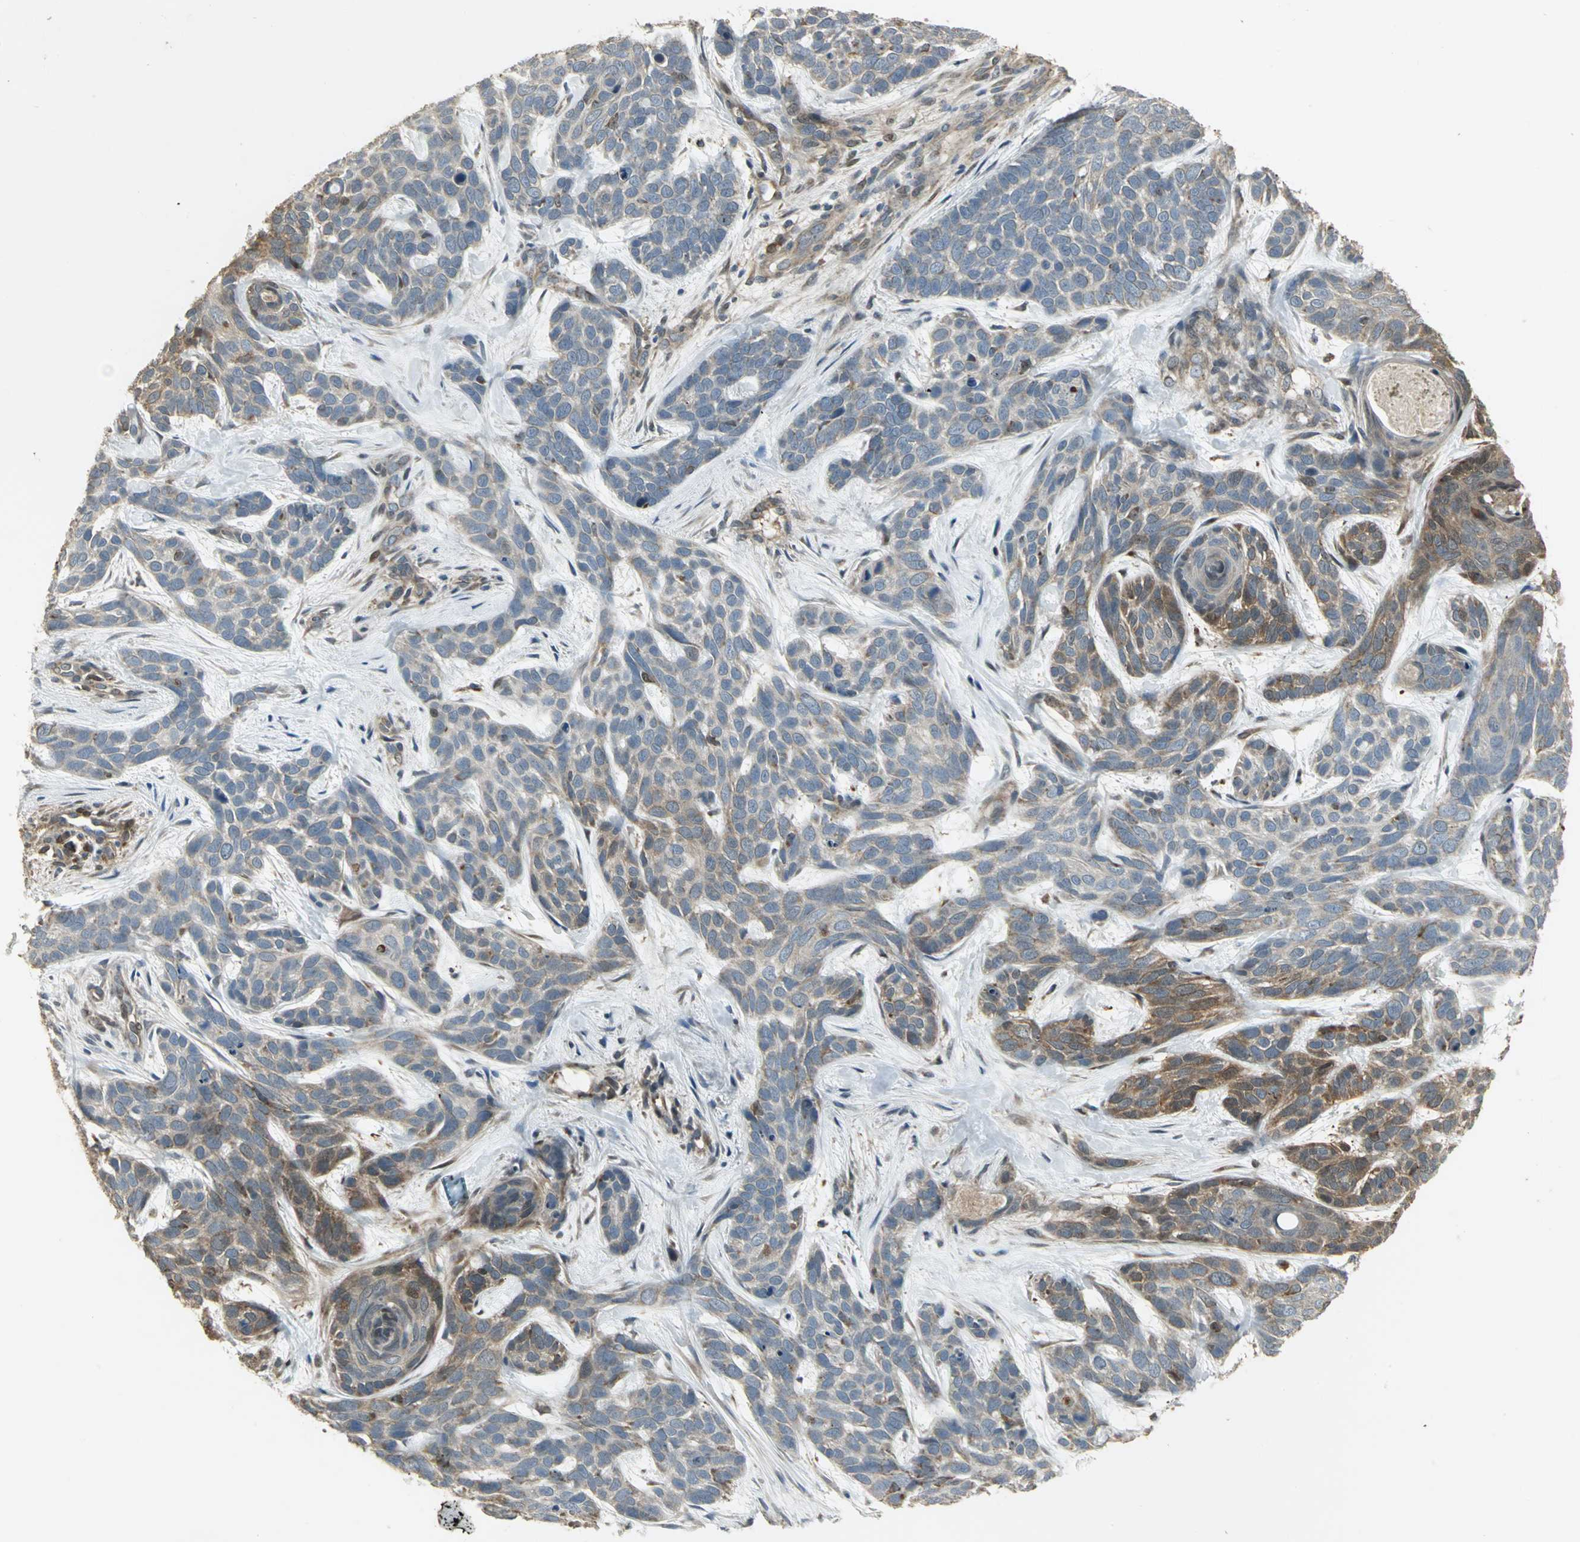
{"staining": {"intensity": "strong", "quantity": "25%-75%", "location": "cytoplasmic/membranous"}, "tissue": "skin cancer", "cell_type": "Tumor cells", "image_type": "cancer", "snomed": [{"axis": "morphology", "description": "Basal cell carcinoma"}, {"axis": "topography", "description": "Skin"}], "caption": "Tumor cells exhibit high levels of strong cytoplasmic/membranous expression in about 25%-75% of cells in human skin basal cell carcinoma.", "gene": "AMT", "patient": {"sex": "male", "age": 87}}